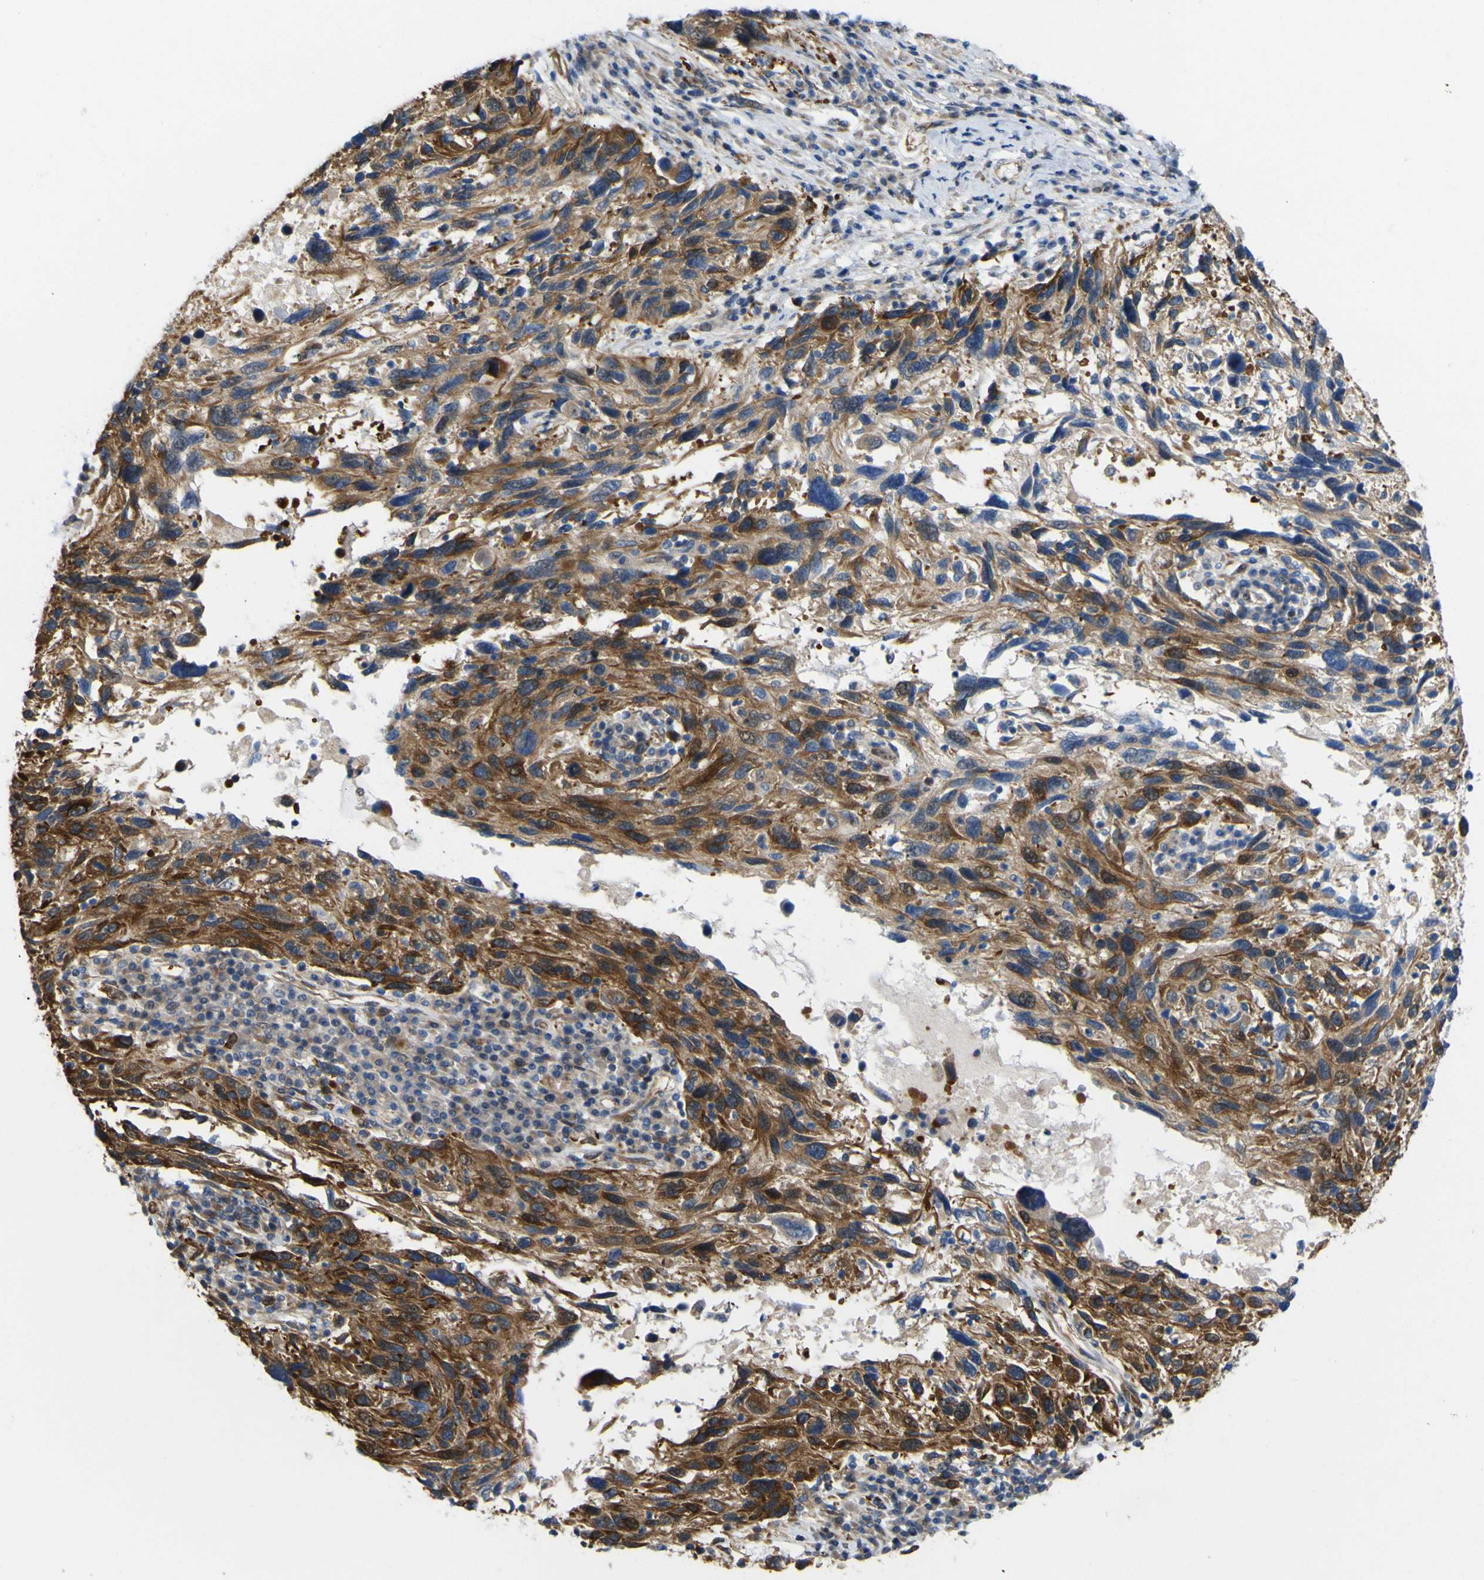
{"staining": {"intensity": "moderate", "quantity": ">75%", "location": "cytoplasmic/membranous"}, "tissue": "melanoma", "cell_type": "Tumor cells", "image_type": "cancer", "snomed": [{"axis": "morphology", "description": "Malignant melanoma, NOS"}, {"axis": "topography", "description": "Skin"}], "caption": "Approximately >75% of tumor cells in melanoma display moderate cytoplasmic/membranous protein expression as visualized by brown immunohistochemical staining.", "gene": "JPH1", "patient": {"sex": "male", "age": 53}}